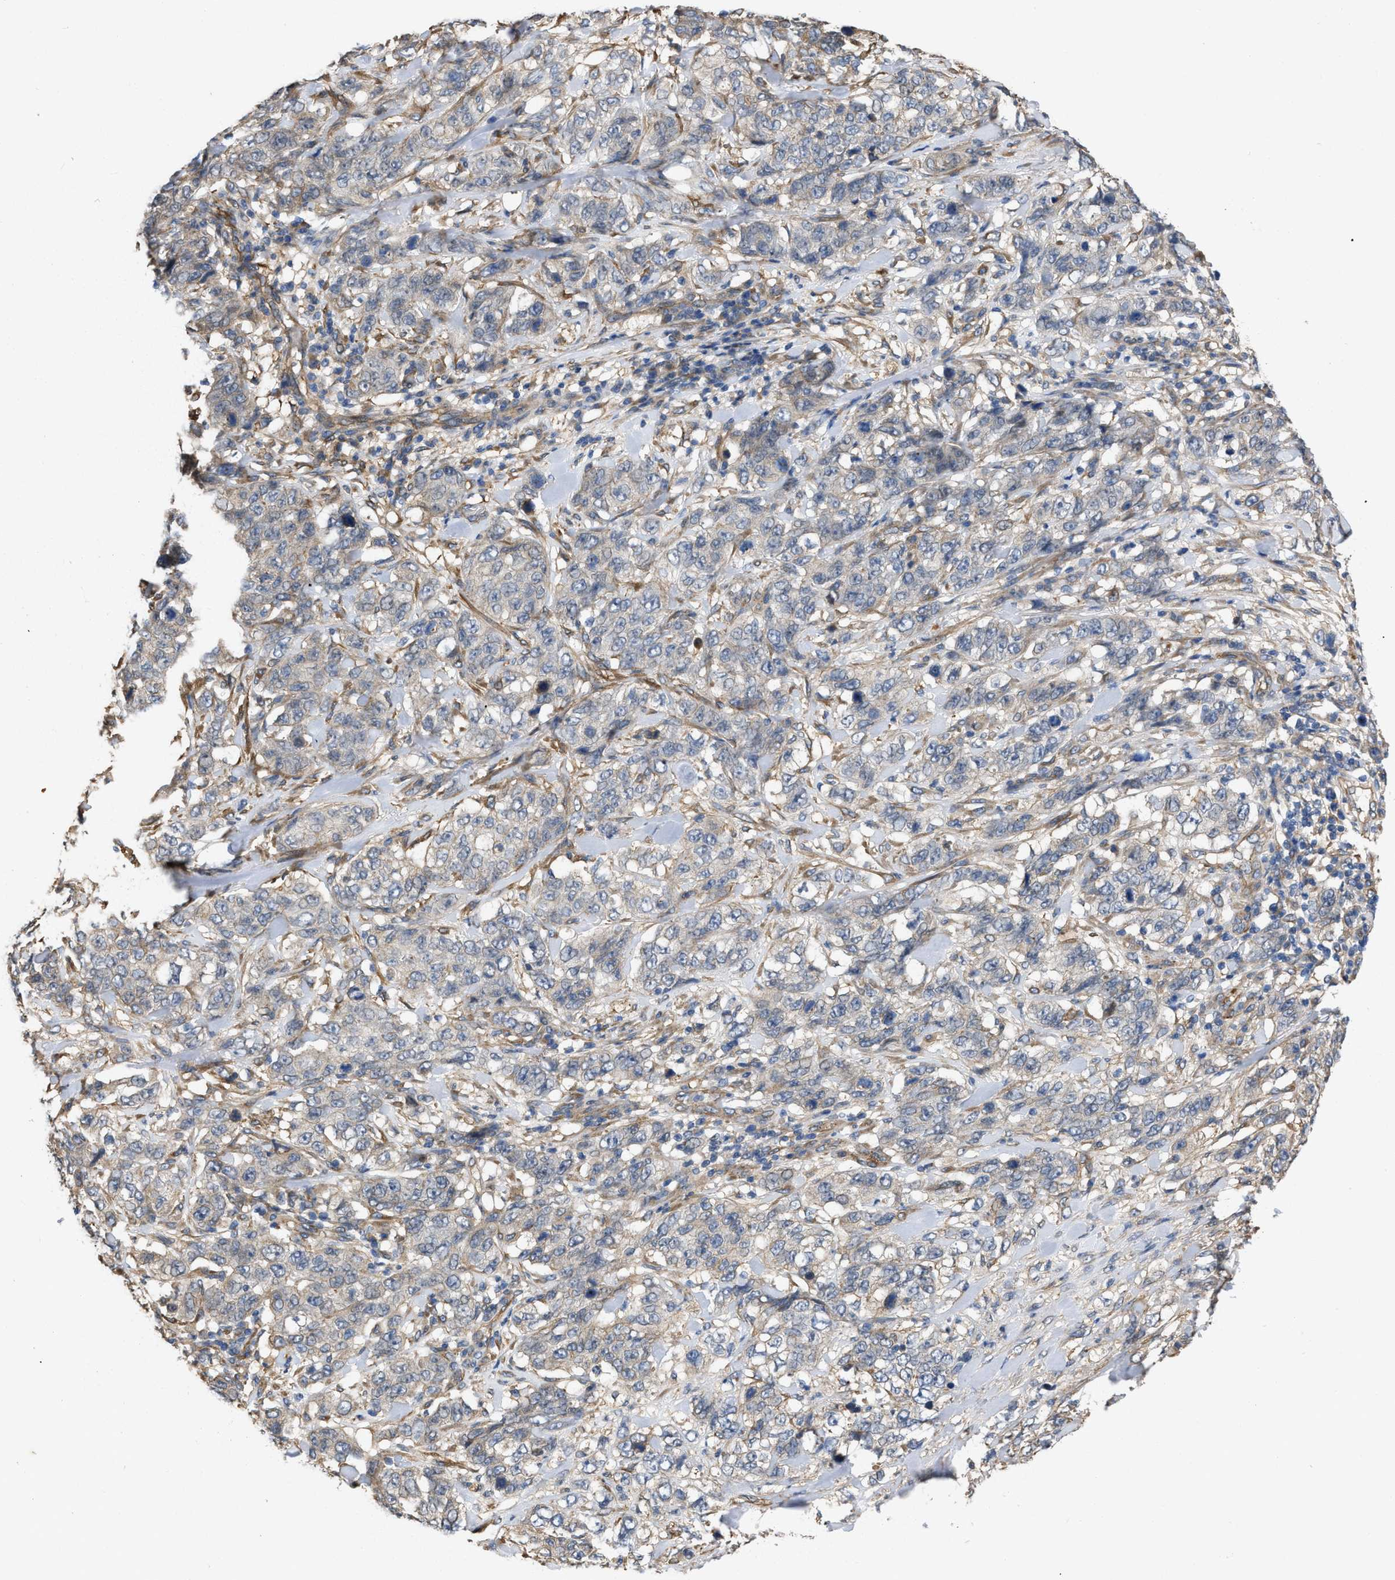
{"staining": {"intensity": "negative", "quantity": "none", "location": "none"}, "tissue": "stomach cancer", "cell_type": "Tumor cells", "image_type": "cancer", "snomed": [{"axis": "morphology", "description": "Adenocarcinoma, NOS"}, {"axis": "topography", "description": "Stomach"}], "caption": "Stomach adenocarcinoma was stained to show a protein in brown. There is no significant positivity in tumor cells. Nuclei are stained in blue.", "gene": "SLC4A11", "patient": {"sex": "male", "age": 48}}